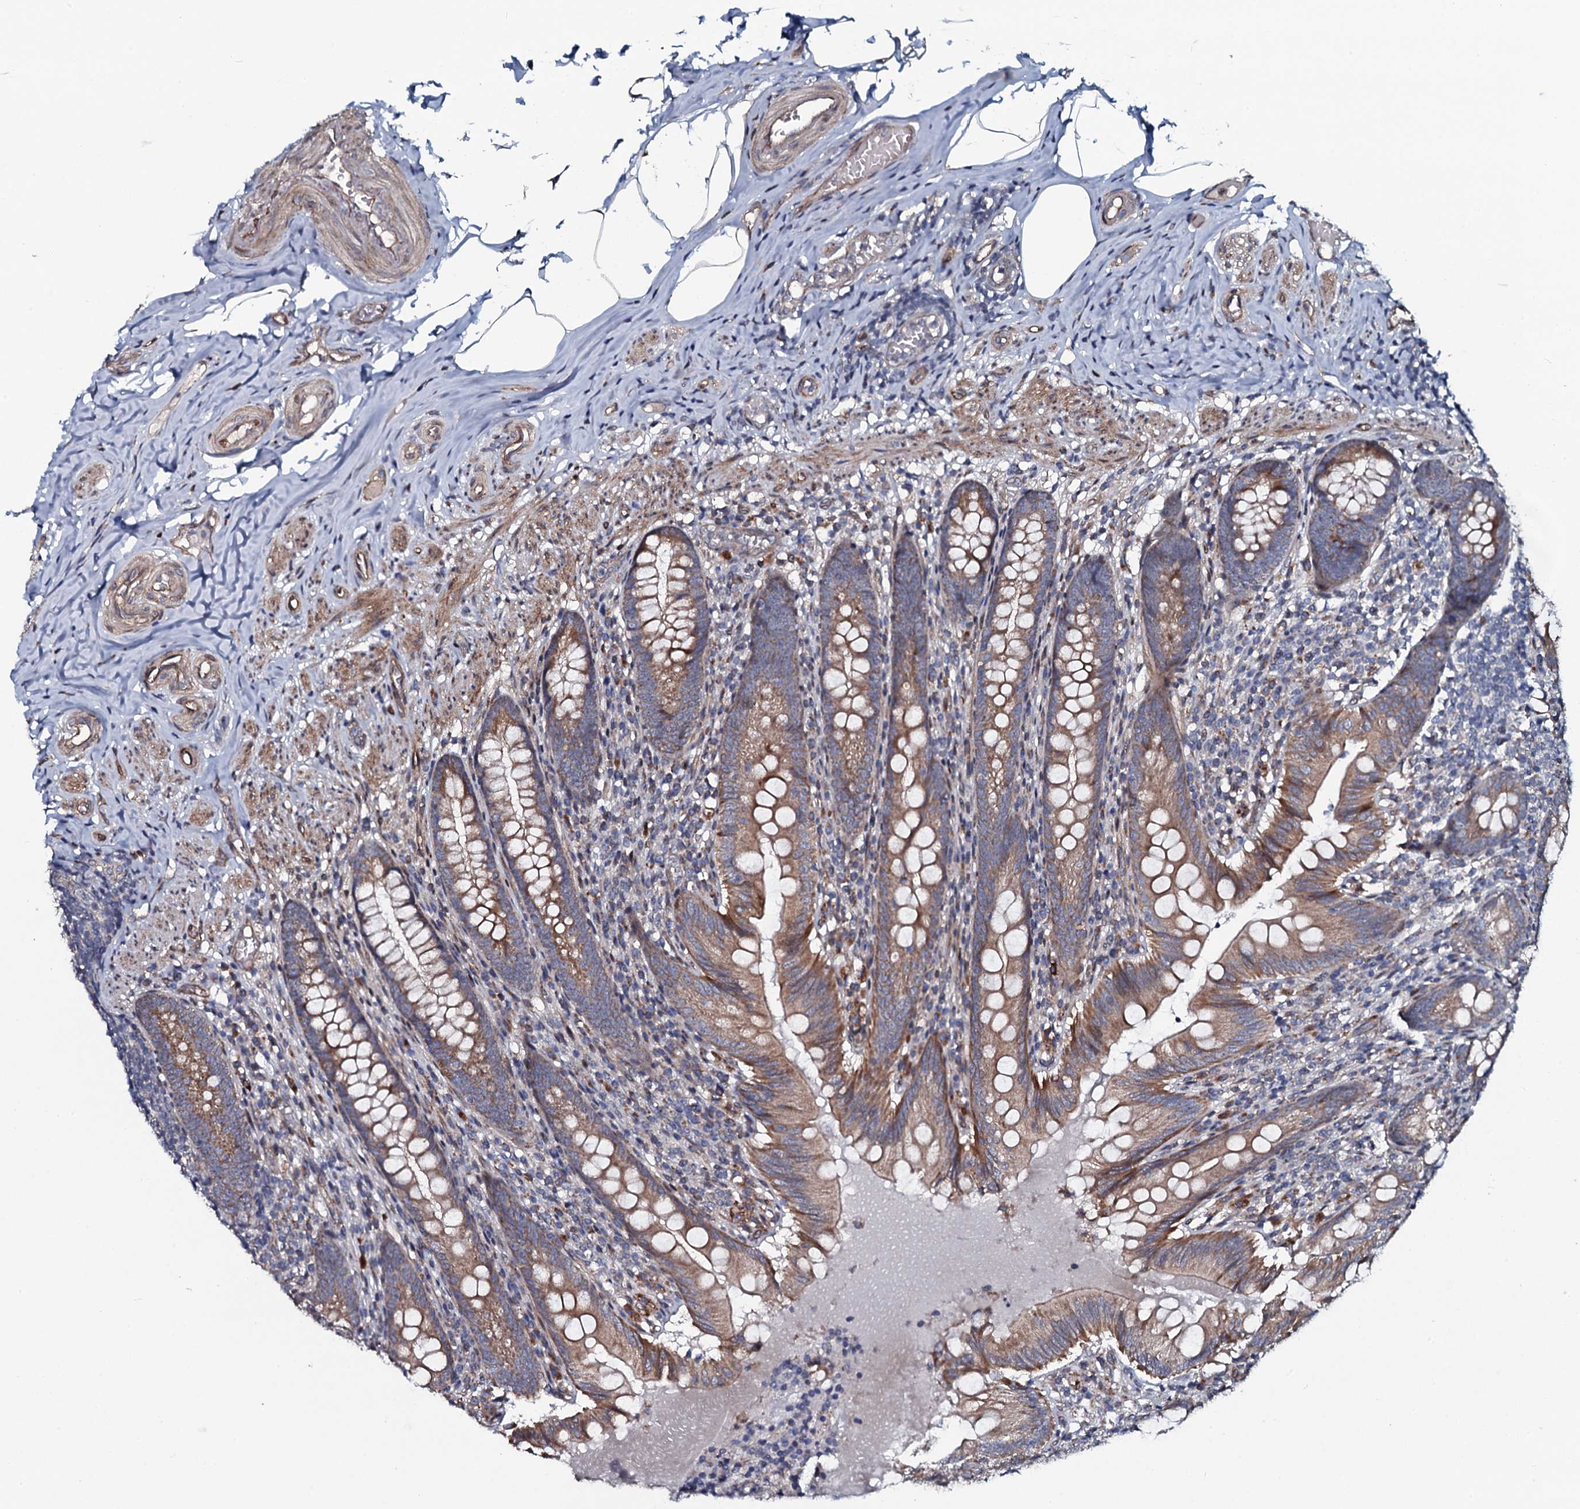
{"staining": {"intensity": "moderate", "quantity": ">75%", "location": "cytoplasmic/membranous"}, "tissue": "appendix", "cell_type": "Glandular cells", "image_type": "normal", "snomed": [{"axis": "morphology", "description": "Normal tissue, NOS"}, {"axis": "topography", "description": "Appendix"}], "caption": "Protein expression analysis of unremarkable appendix displays moderate cytoplasmic/membranous expression in about >75% of glandular cells.", "gene": "KCTD4", "patient": {"sex": "male", "age": 55}}